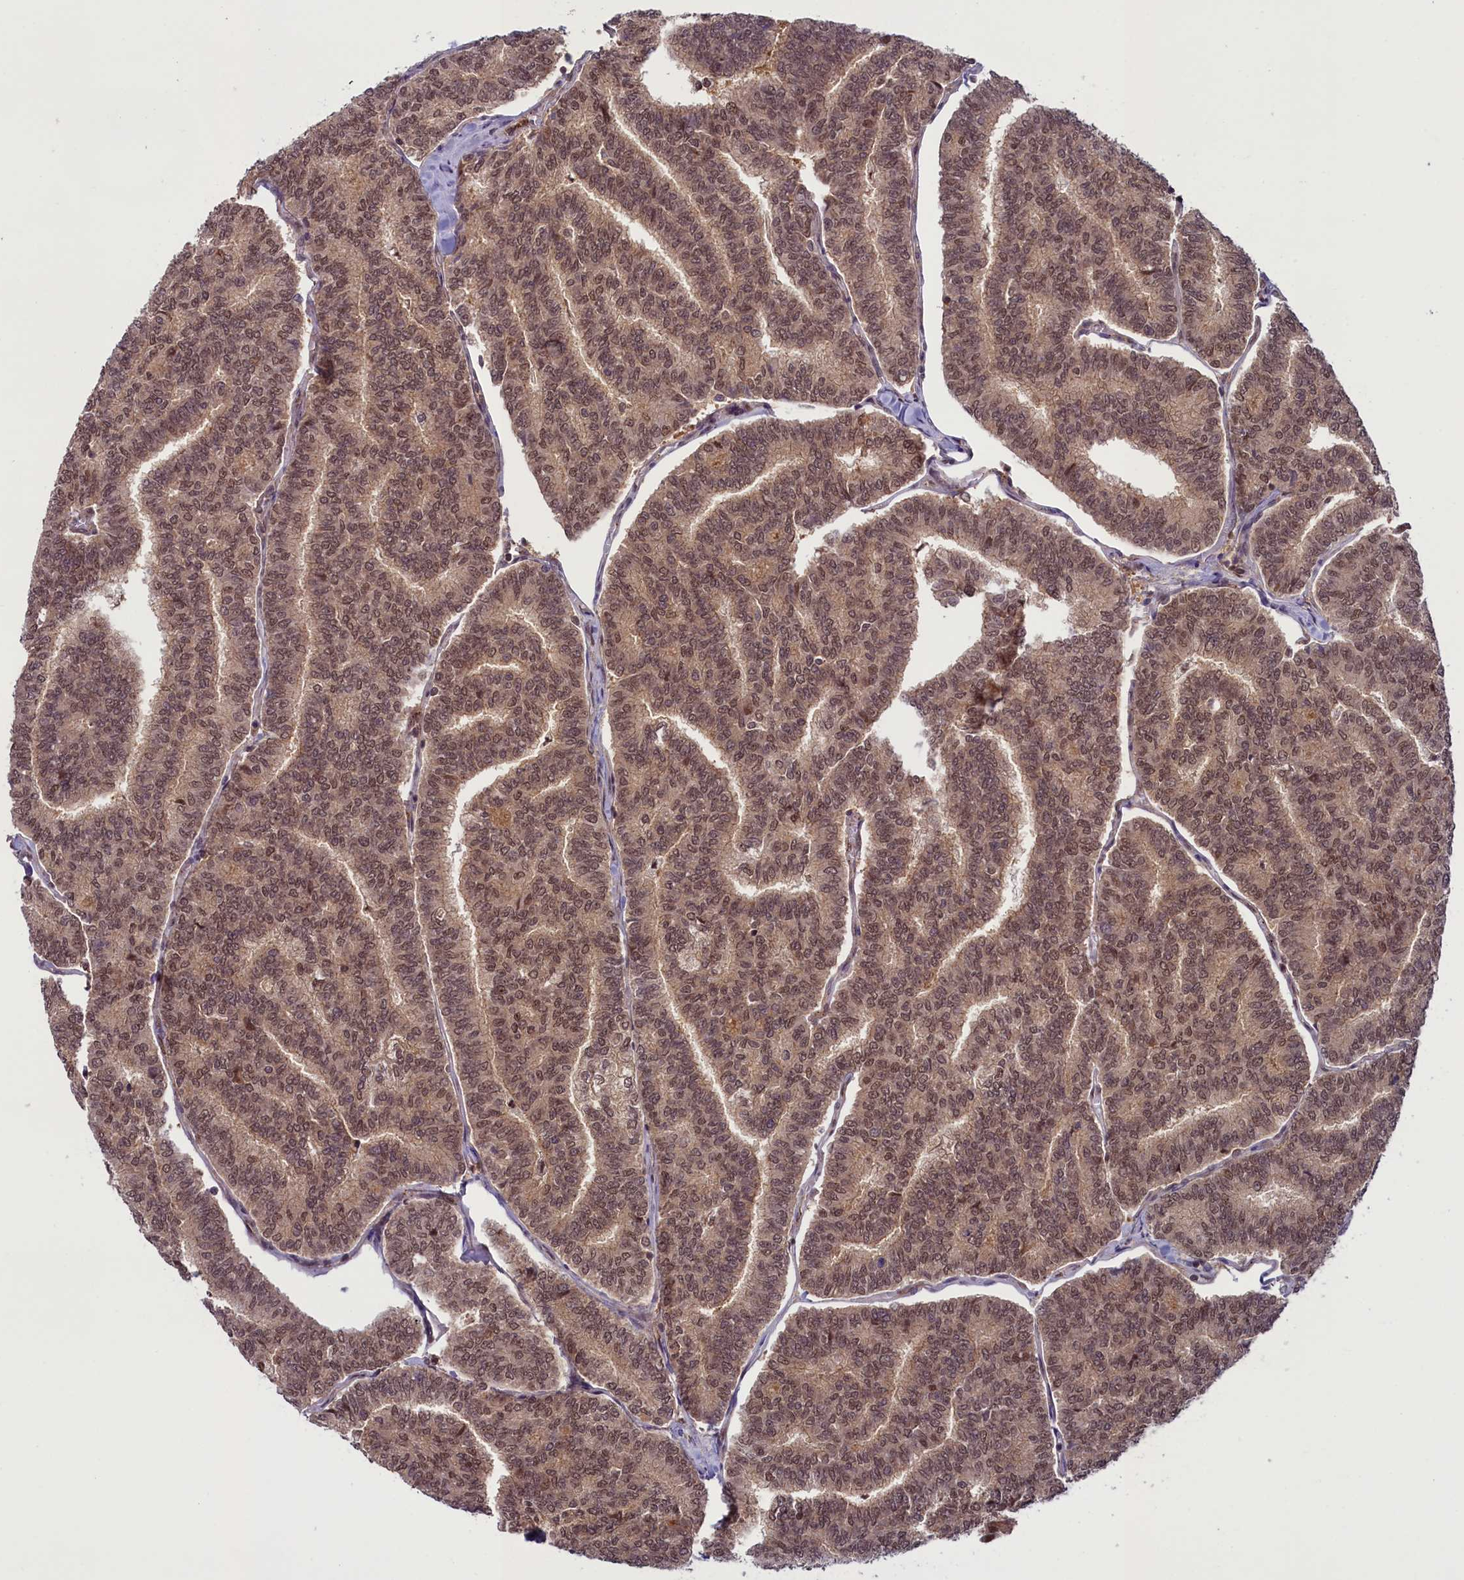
{"staining": {"intensity": "moderate", "quantity": ">75%", "location": "cytoplasmic/membranous,nuclear"}, "tissue": "thyroid cancer", "cell_type": "Tumor cells", "image_type": "cancer", "snomed": [{"axis": "morphology", "description": "Papillary adenocarcinoma, NOS"}, {"axis": "topography", "description": "Thyroid gland"}], "caption": "DAB (3,3'-diaminobenzidine) immunohistochemical staining of human papillary adenocarcinoma (thyroid) shows moderate cytoplasmic/membranous and nuclear protein positivity in approximately >75% of tumor cells.", "gene": "SLC7A6OS", "patient": {"sex": "female", "age": 35}}